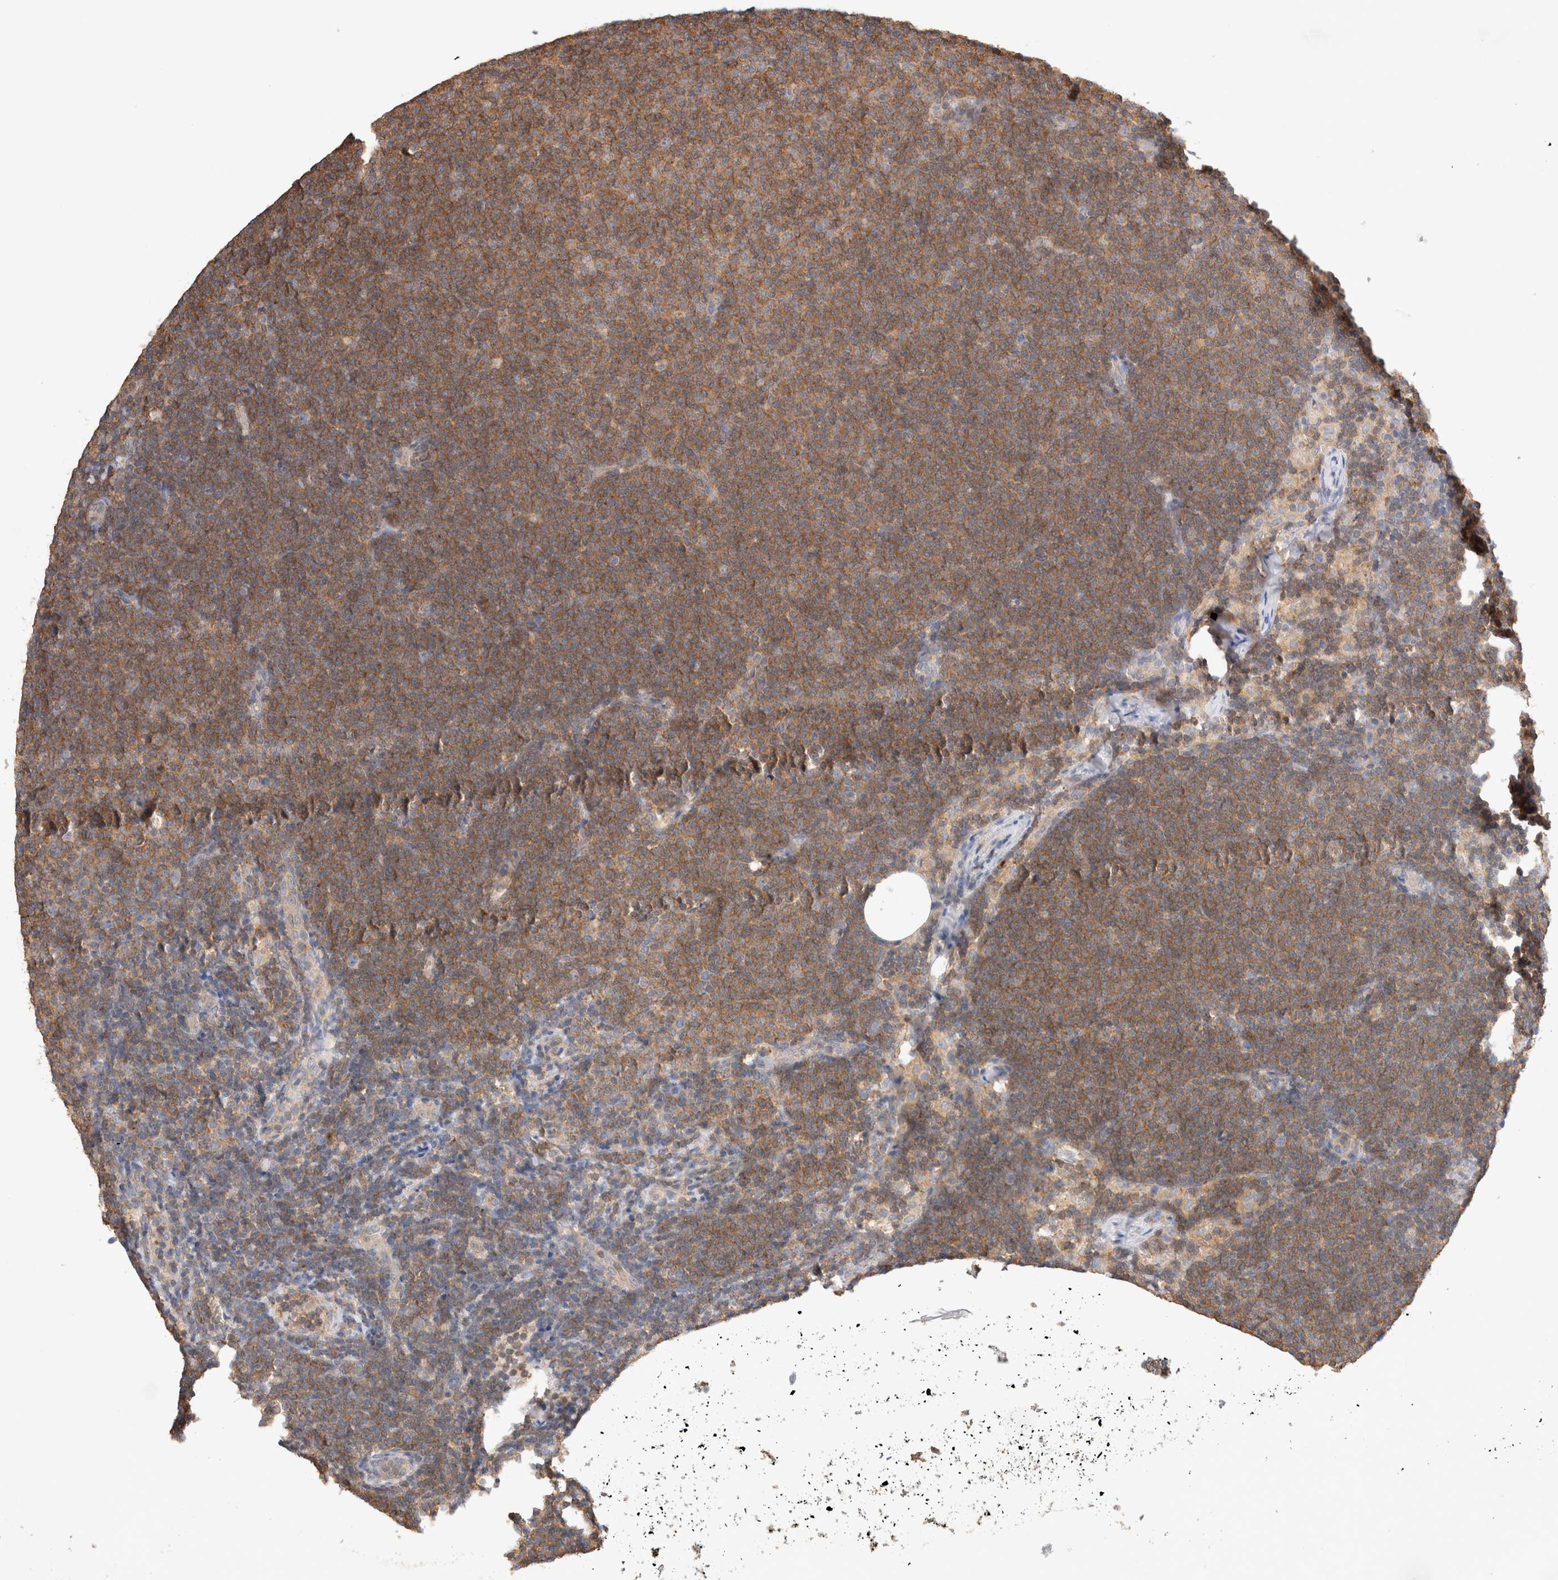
{"staining": {"intensity": "moderate", "quantity": ">75%", "location": "cytoplasmic/membranous"}, "tissue": "lymphoma", "cell_type": "Tumor cells", "image_type": "cancer", "snomed": [{"axis": "morphology", "description": "Malignant lymphoma, non-Hodgkin's type, Low grade"}, {"axis": "topography", "description": "Lymph node"}], "caption": "Moderate cytoplasmic/membranous staining is identified in approximately >75% of tumor cells in lymphoma.", "gene": "CFAP418", "patient": {"sex": "female", "age": 53}}